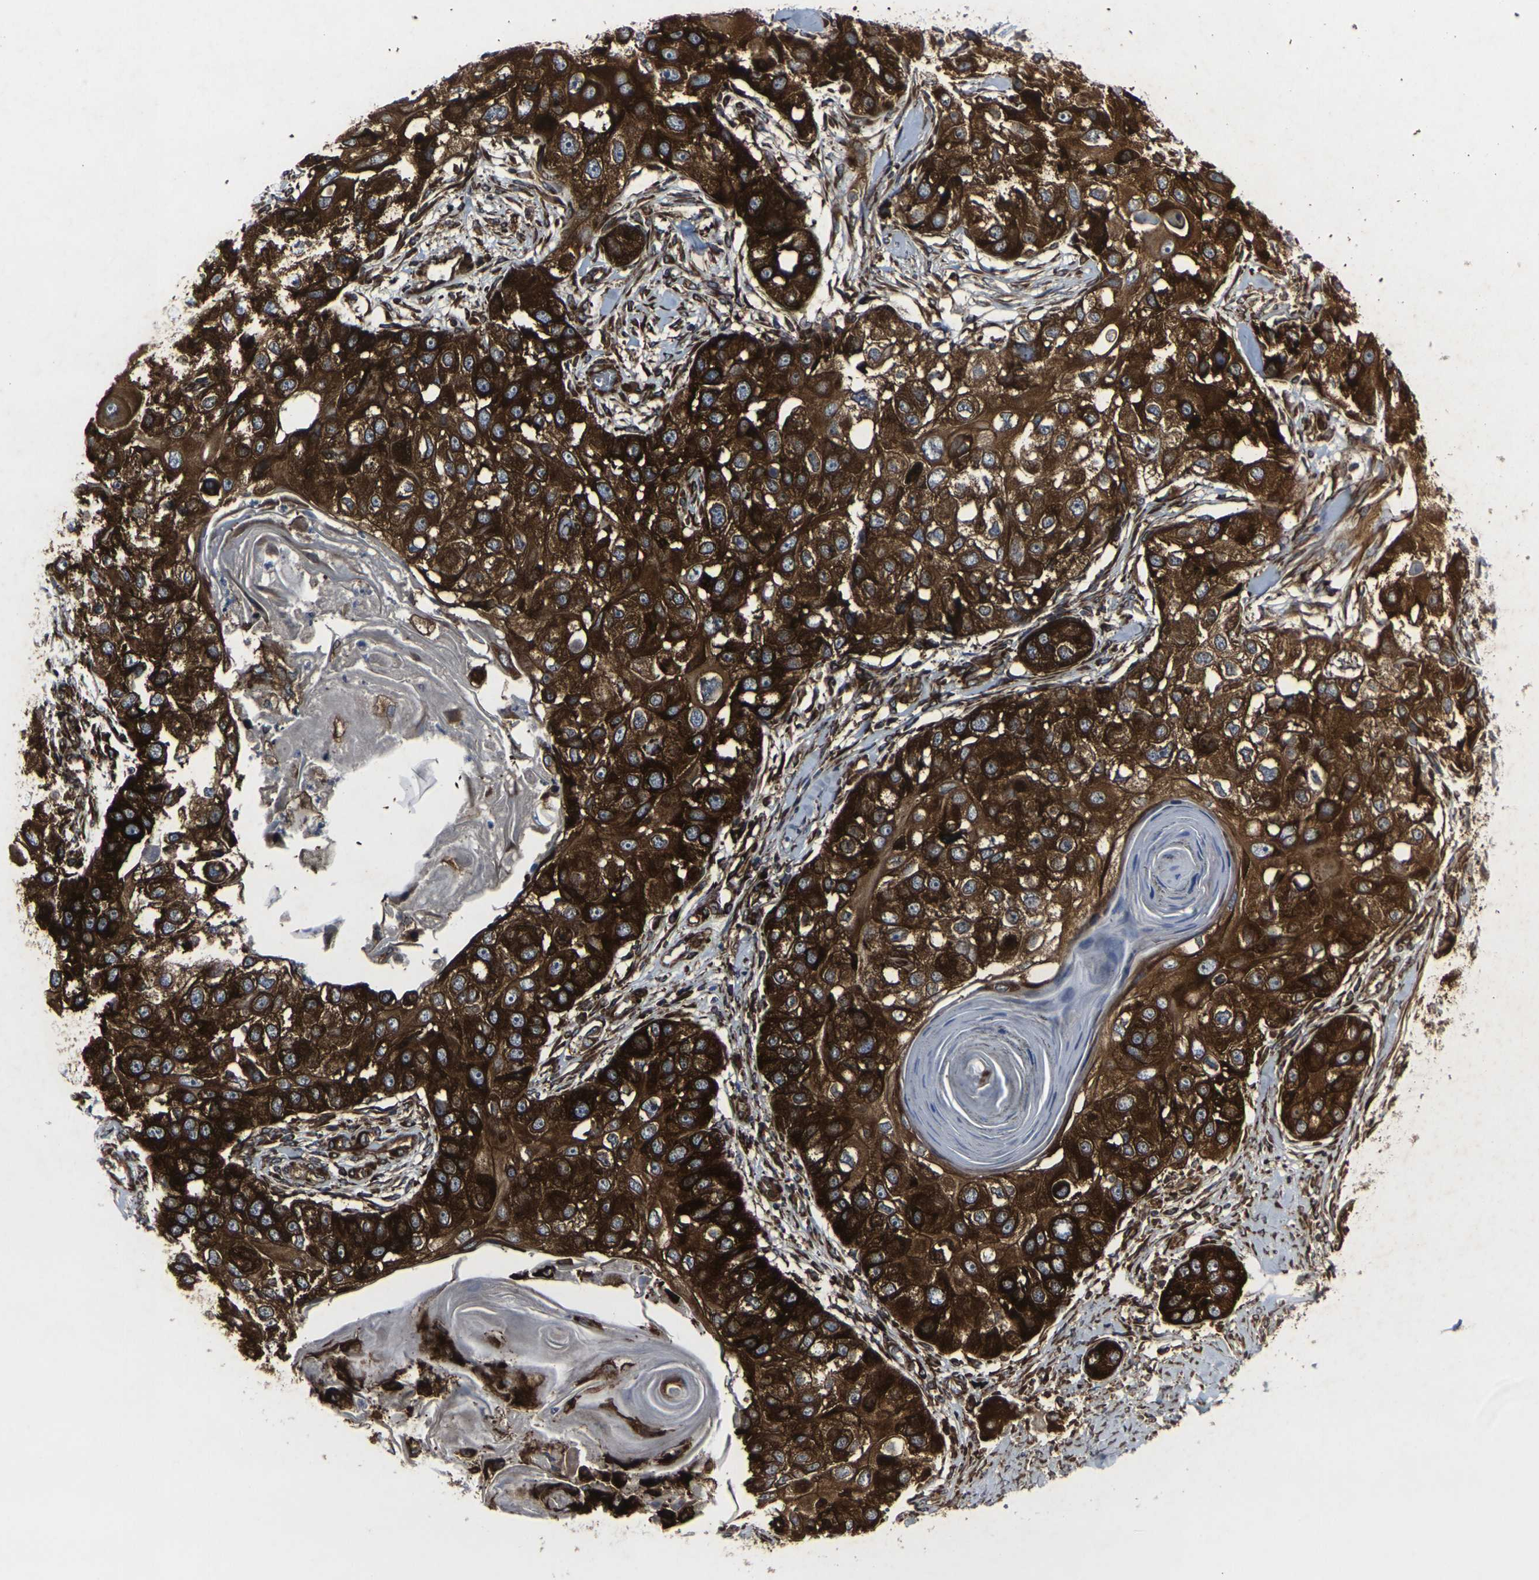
{"staining": {"intensity": "strong", "quantity": ">75%", "location": "cytoplasmic/membranous"}, "tissue": "head and neck cancer", "cell_type": "Tumor cells", "image_type": "cancer", "snomed": [{"axis": "morphology", "description": "Normal tissue, NOS"}, {"axis": "morphology", "description": "Squamous cell carcinoma, NOS"}, {"axis": "topography", "description": "Skeletal muscle"}, {"axis": "topography", "description": "Head-Neck"}], "caption": "About >75% of tumor cells in human head and neck squamous cell carcinoma demonstrate strong cytoplasmic/membranous protein positivity as visualized by brown immunohistochemical staining.", "gene": "MARCHF2", "patient": {"sex": "male", "age": 51}}